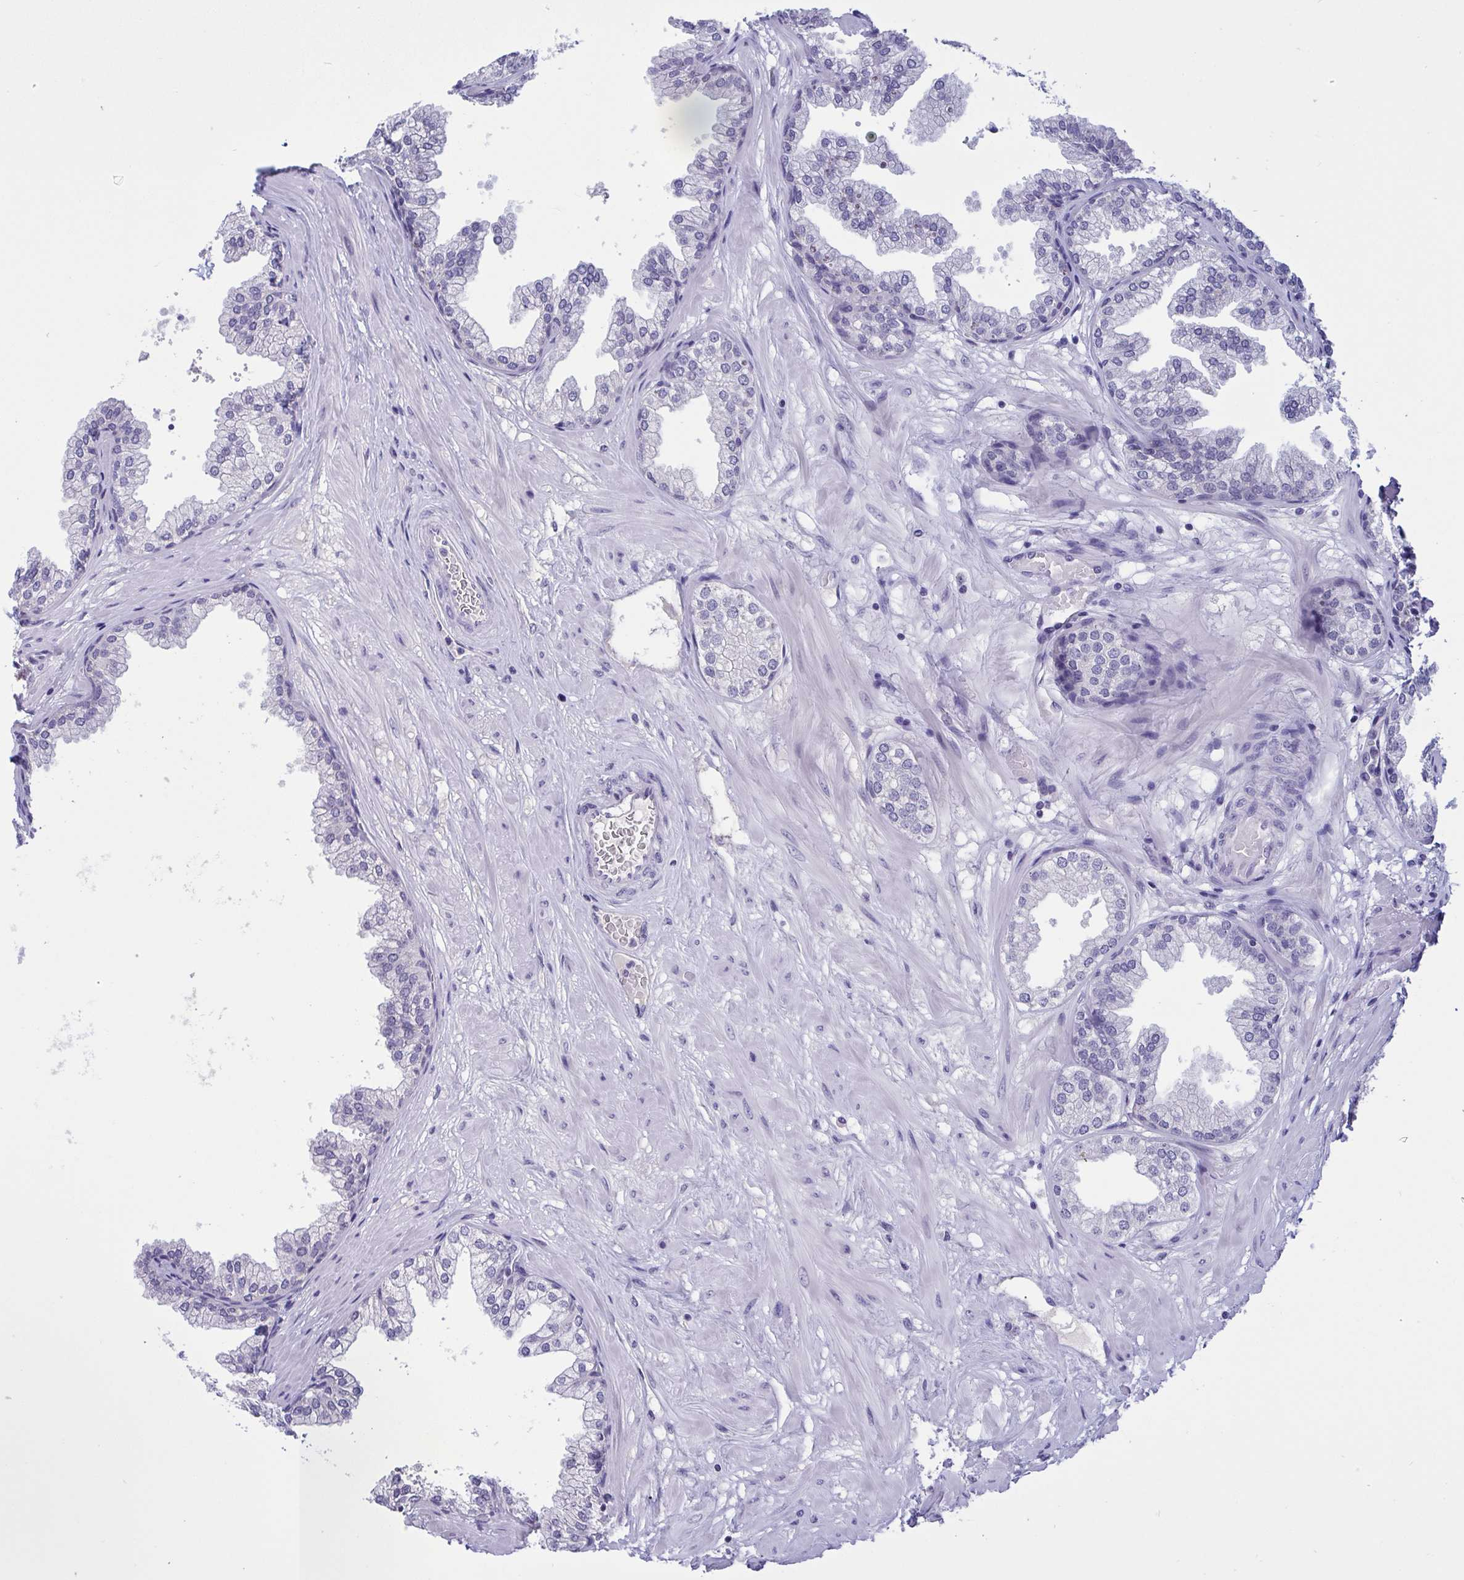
{"staining": {"intensity": "negative", "quantity": "none", "location": "none"}, "tissue": "prostate", "cell_type": "Glandular cells", "image_type": "normal", "snomed": [{"axis": "morphology", "description": "Normal tissue, NOS"}, {"axis": "topography", "description": "Prostate"}], "caption": "Immunohistochemistry micrograph of unremarkable prostate stained for a protein (brown), which exhibits no expression in glandular cells.", "gene": "SERPINB13", "patient": {"sex": "male", "age": 37}}